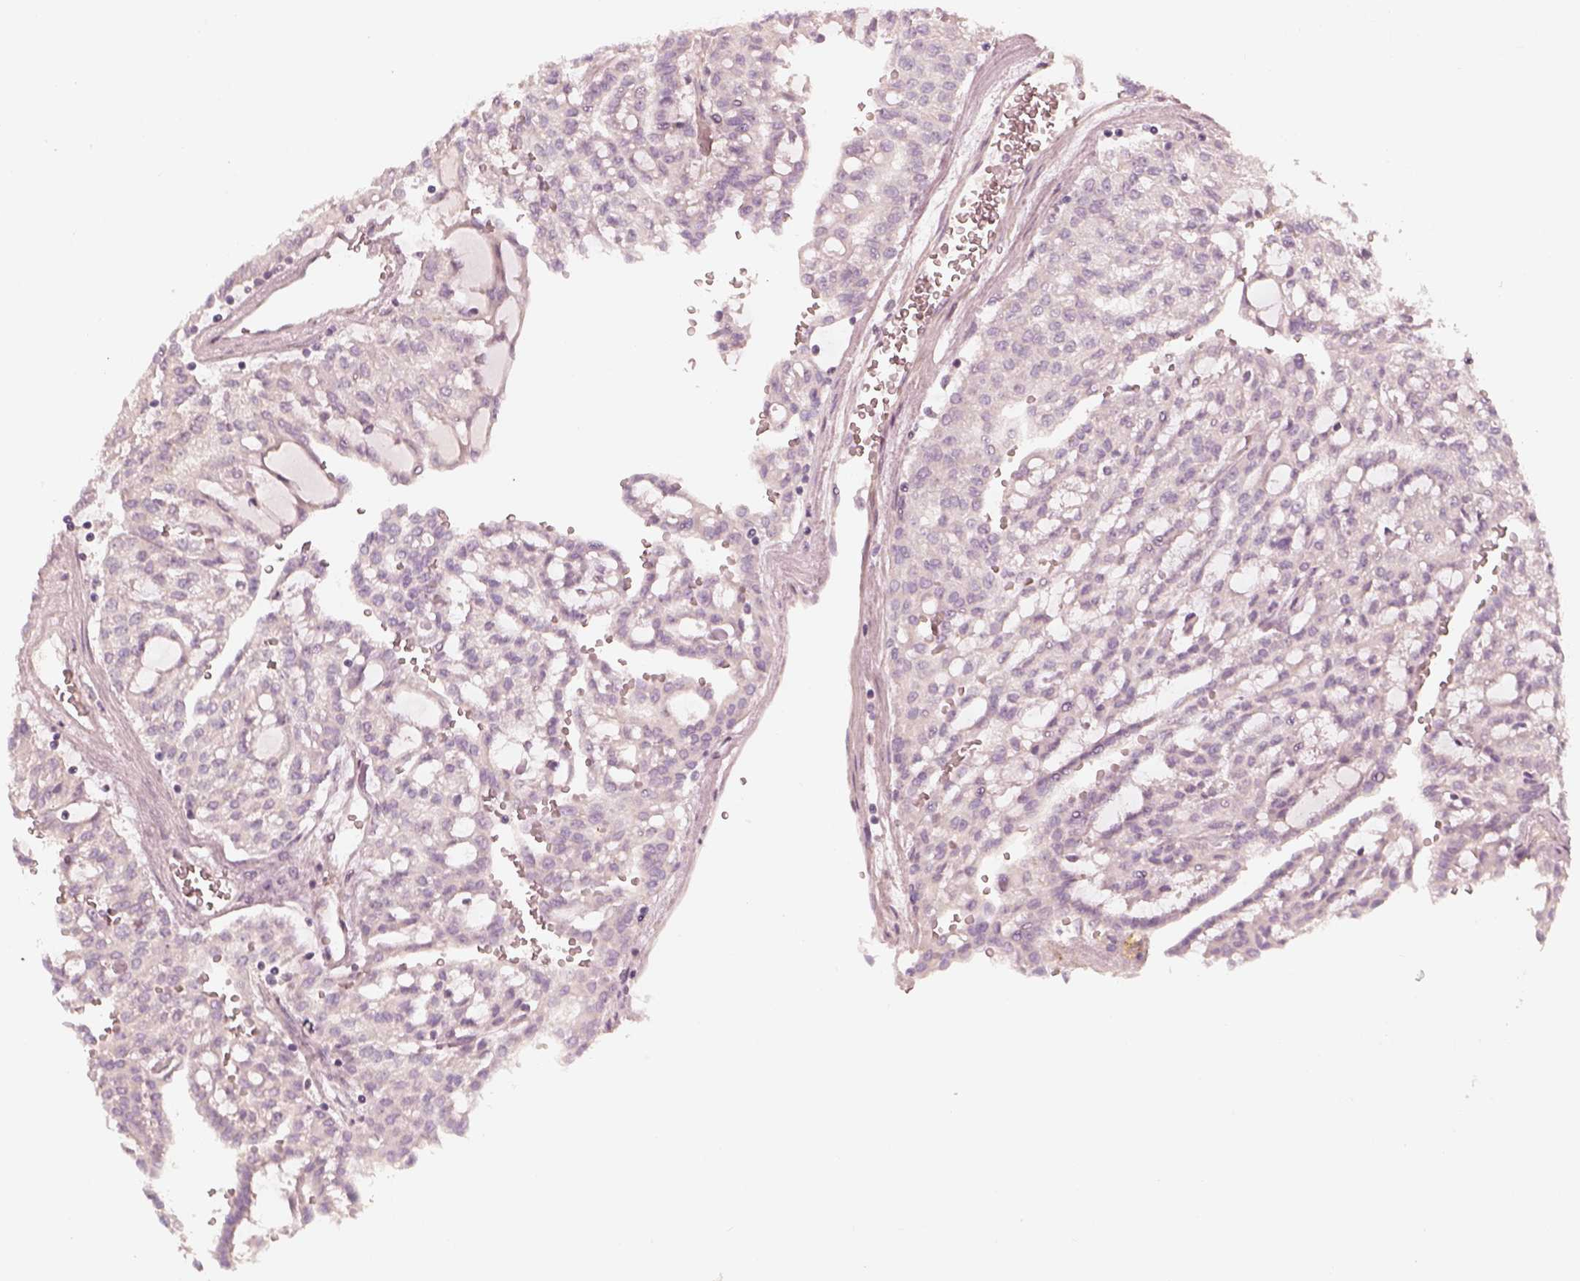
{"staining": {"intensity": "negative", "quantity": "none", "location": "none"}, "tissue": "renal cancer", "cell_type": "Tumor cells", "image_type": "cancer", "snomed": [{"axis": "morphology", "description": "Adenocarcinoma, NOS"}, {"axis": "topography", "description": "Kidney"}], "caption": "Tumor cells show no significant protein positivity in renal adenocarcinoma.", "gene": "KCNJ9", "patient": {"sex": "male", "age": 63}}